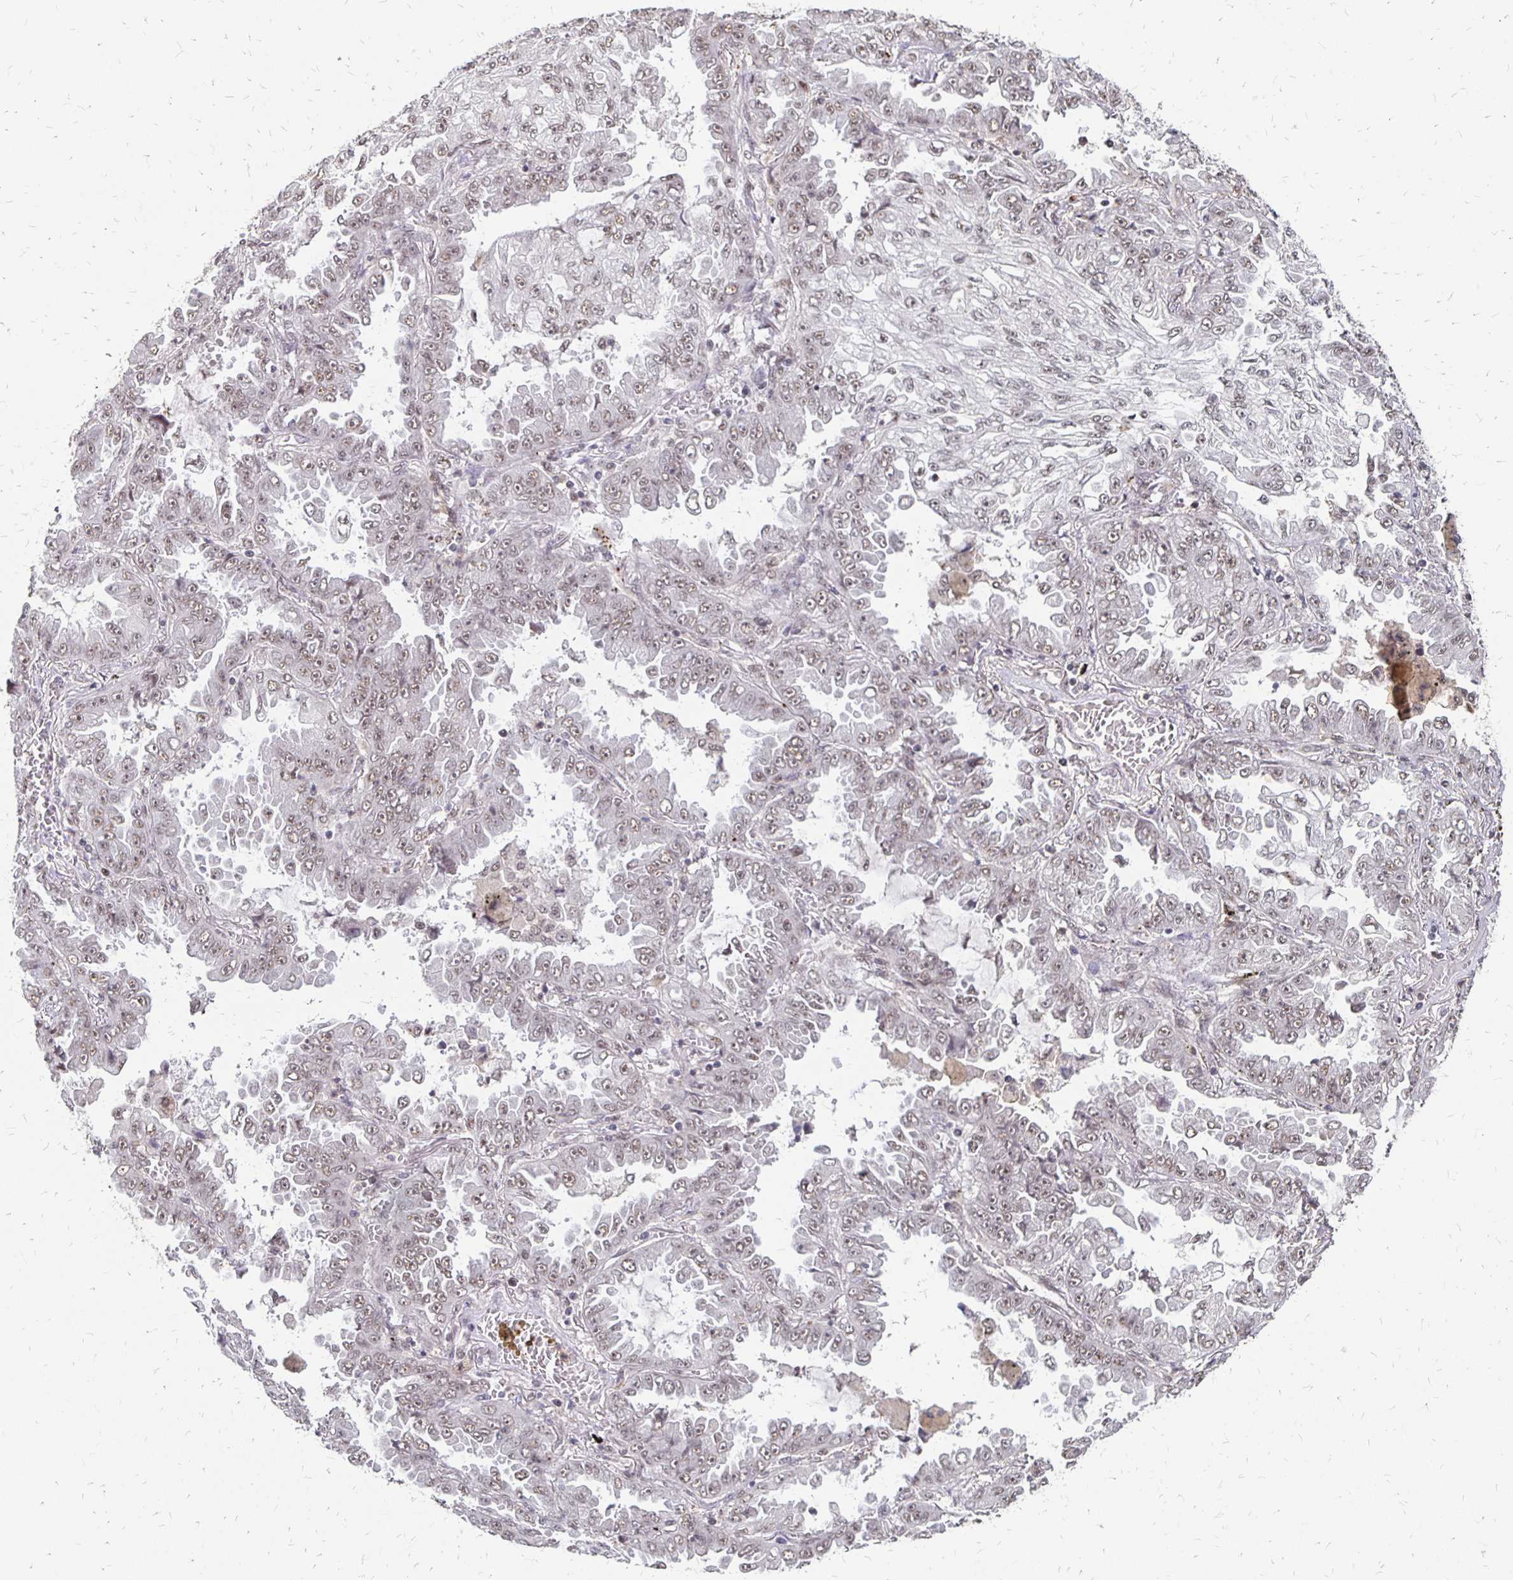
{"staining": {"intensity": "weak", "quantity": ">75%", "location": "nuclear"}, "tissue": "lung cancer", "cell_type": "Tumor cells", "image_type": "cancer", "snomed": [{"axis": "morphology", "description": "Adenocarcinoma, NOS"}, {"axis": "topography", "description": "Lung"}], "caption": "Brown immunohistochemical staining in adenocarcinoma (lung) reveals weak nuclear expression in about >75% of tumor cells.", "gene": "CLASRP", "patient": {"sex": "female", "age": 52}}